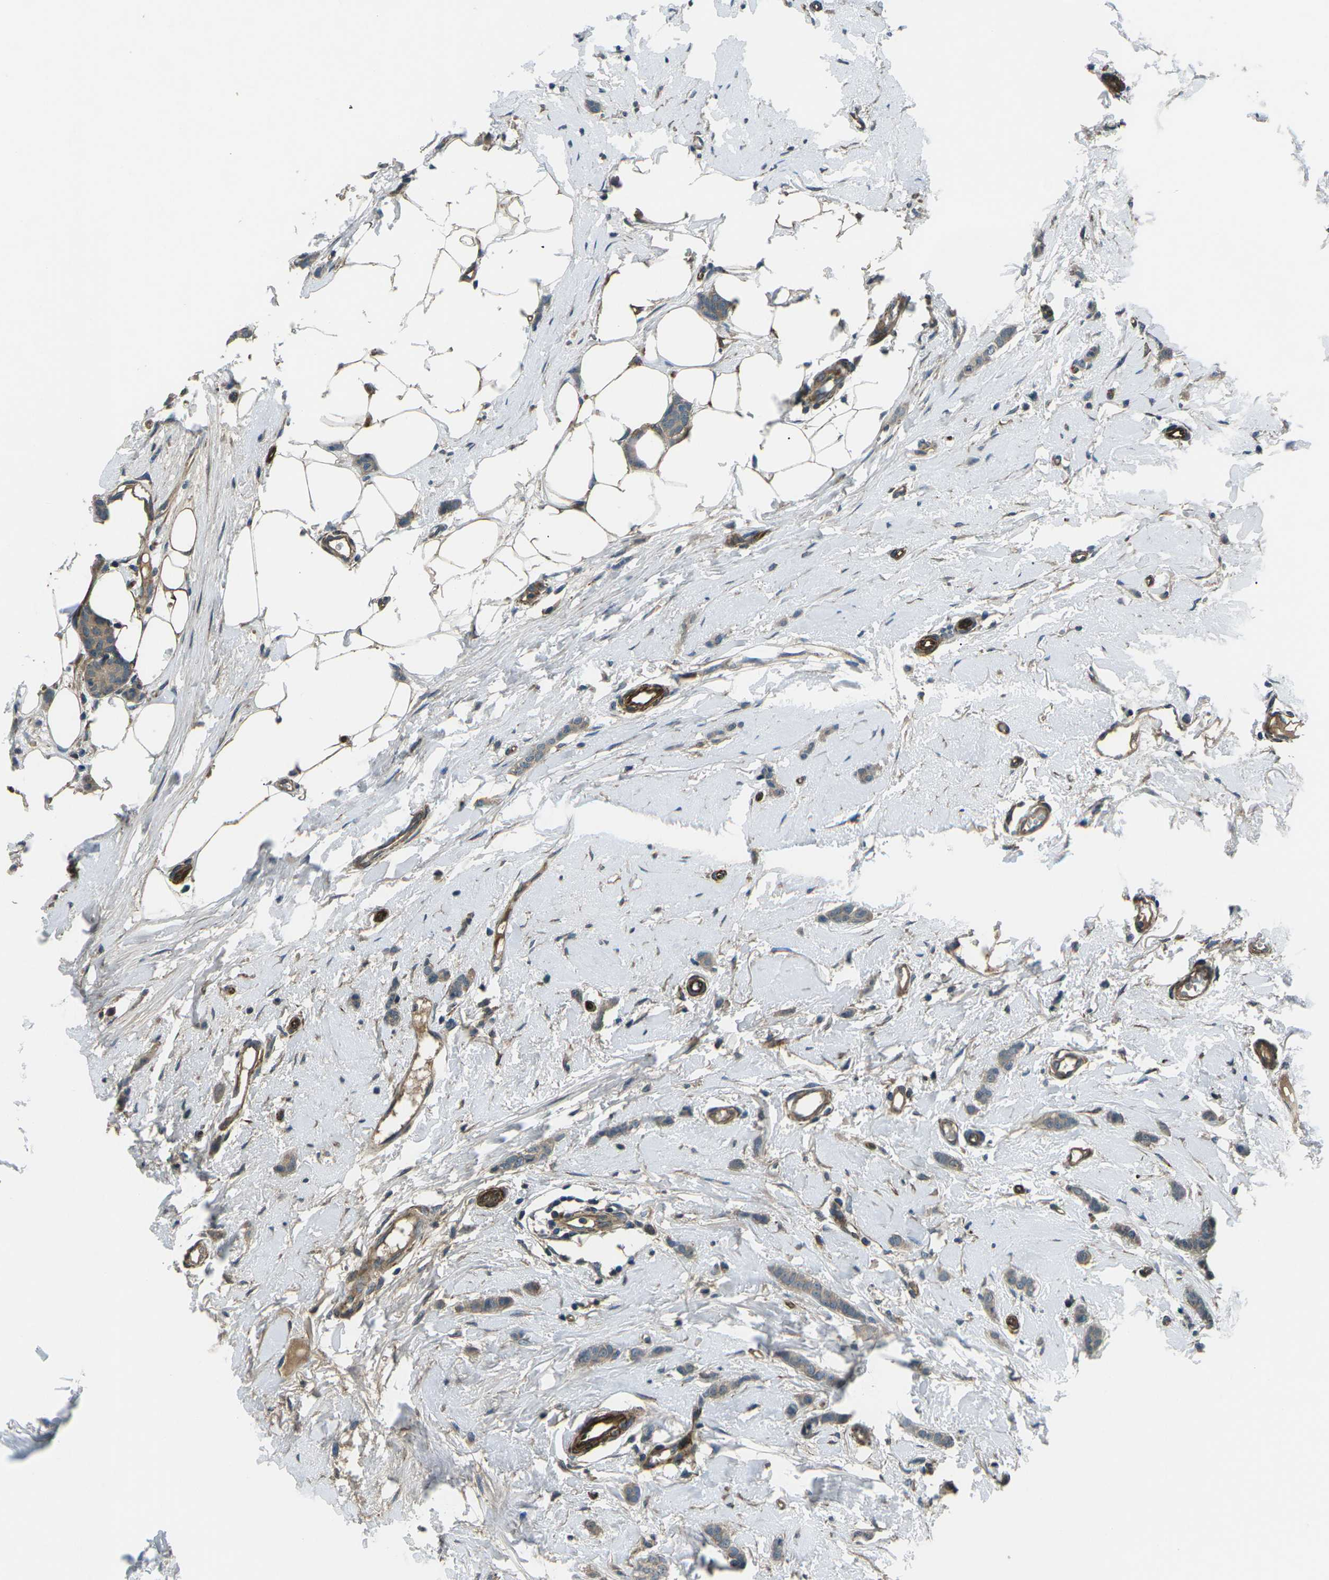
{"staining": {"intensity": "weak", "quantity": ">75%", "location": "cytoplasmic/membranous"}, "tissue": "breast cancer", "cell_type": "Tumor cells", "image_type": "cancer", "snomed": [{"axis": "morphology", "description": "Lobular carcinoma"}, {"axis": "topography", "description": "Skin"}, {"axis": "topography", "description": "Breast"}], "caption": "A low amount of weak cytoplasmic/membranous positivity is seen in about >75% of tumor cells in lobular carcinoma (breast) tissue.", "gene": "AFAP1", "patient": {"sex": "female", "age": 46}}